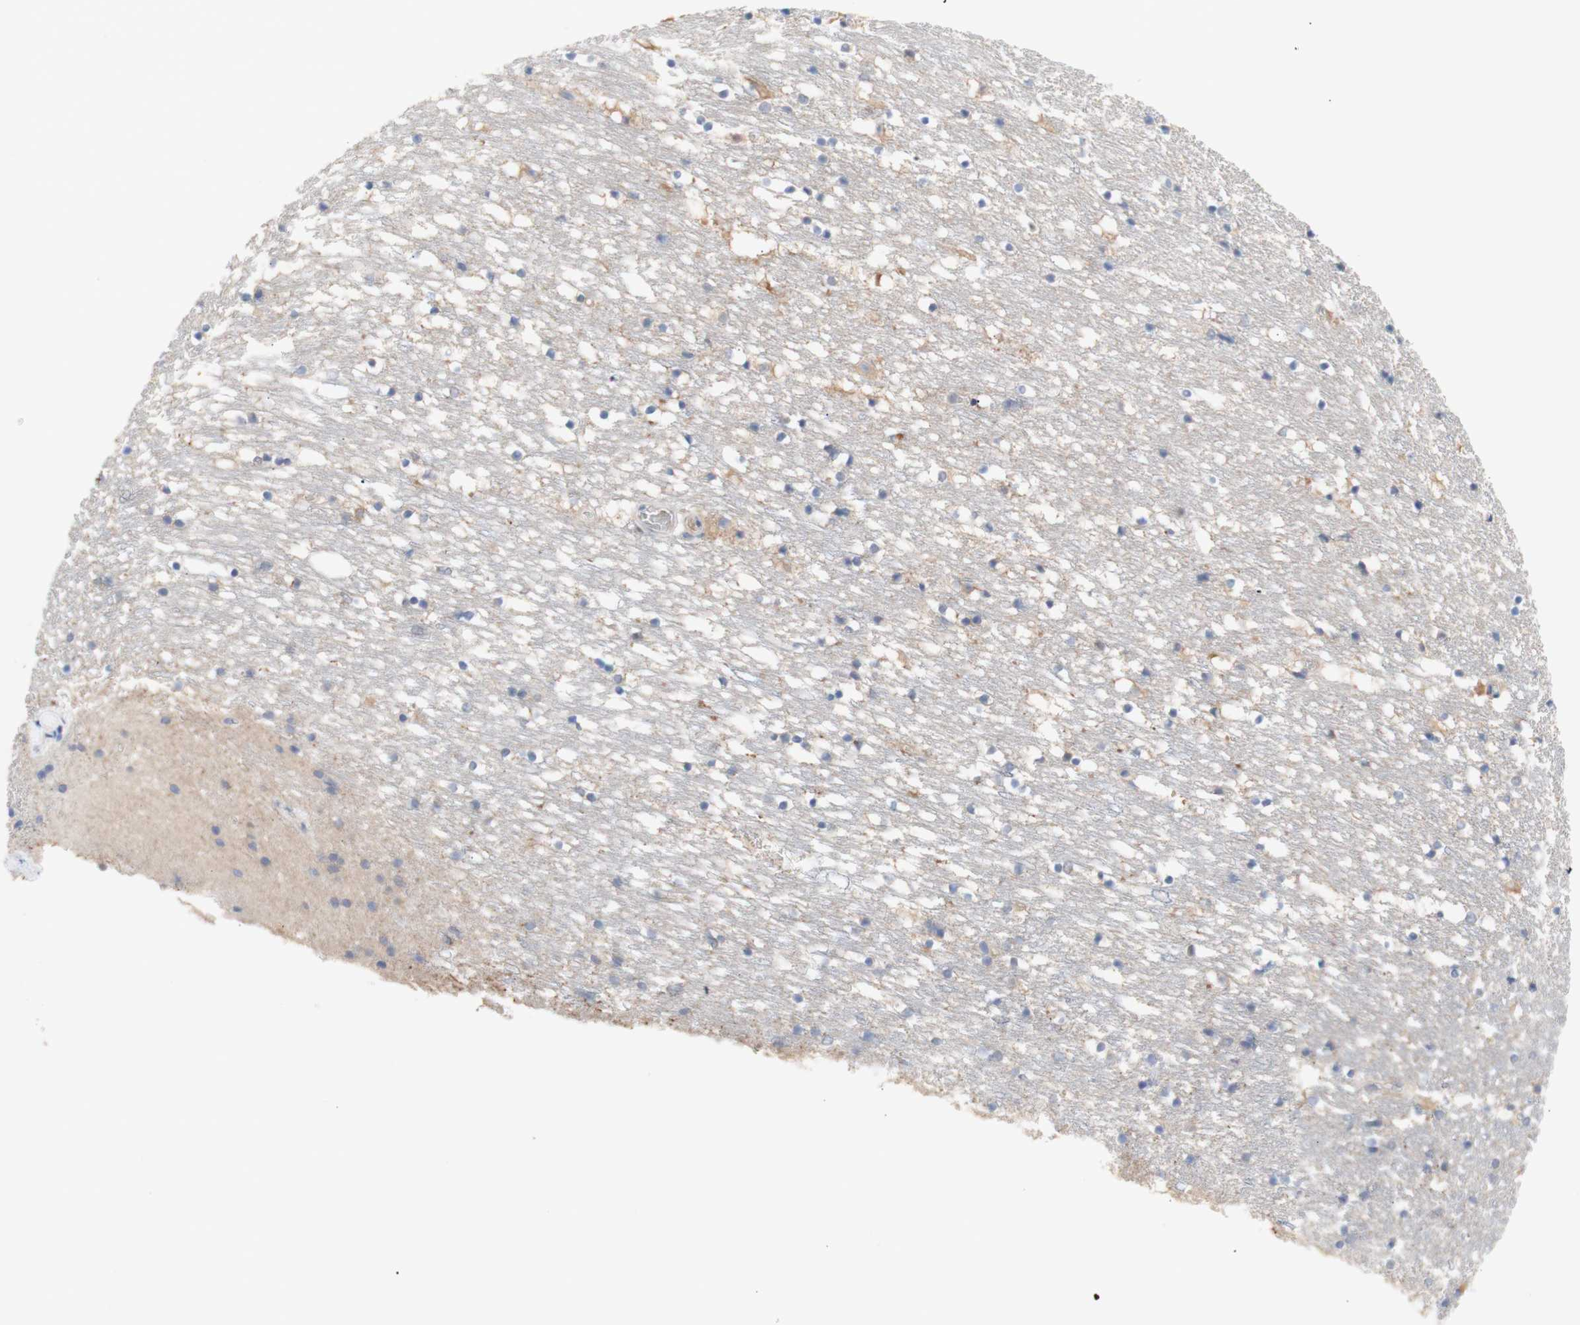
{"staining": {"intensity": "moderate", "quantity": "<25%", "location": "cytoplasmic/membranous"}, "tissue": "caudate", "cell_type": "Glial cells", "image_type": "normal", "snomed": [{"axis": "morphology", "description": "Normal tissue, NOS"}, {"axis": "topography", "description": "Lateral ventricle wall"}], "caption": "Immunohistochemical staining of normal caudate demonstrates moderate cytoplasmic/membranous protein positivity in about <25% of glial cells. (Stains: DAB in brown, nuclei in blue, Microscopy: brightfield microscopy at high magnification).", "gene": "PRMT5", "patient": {"sex": "male", "age": 45}}